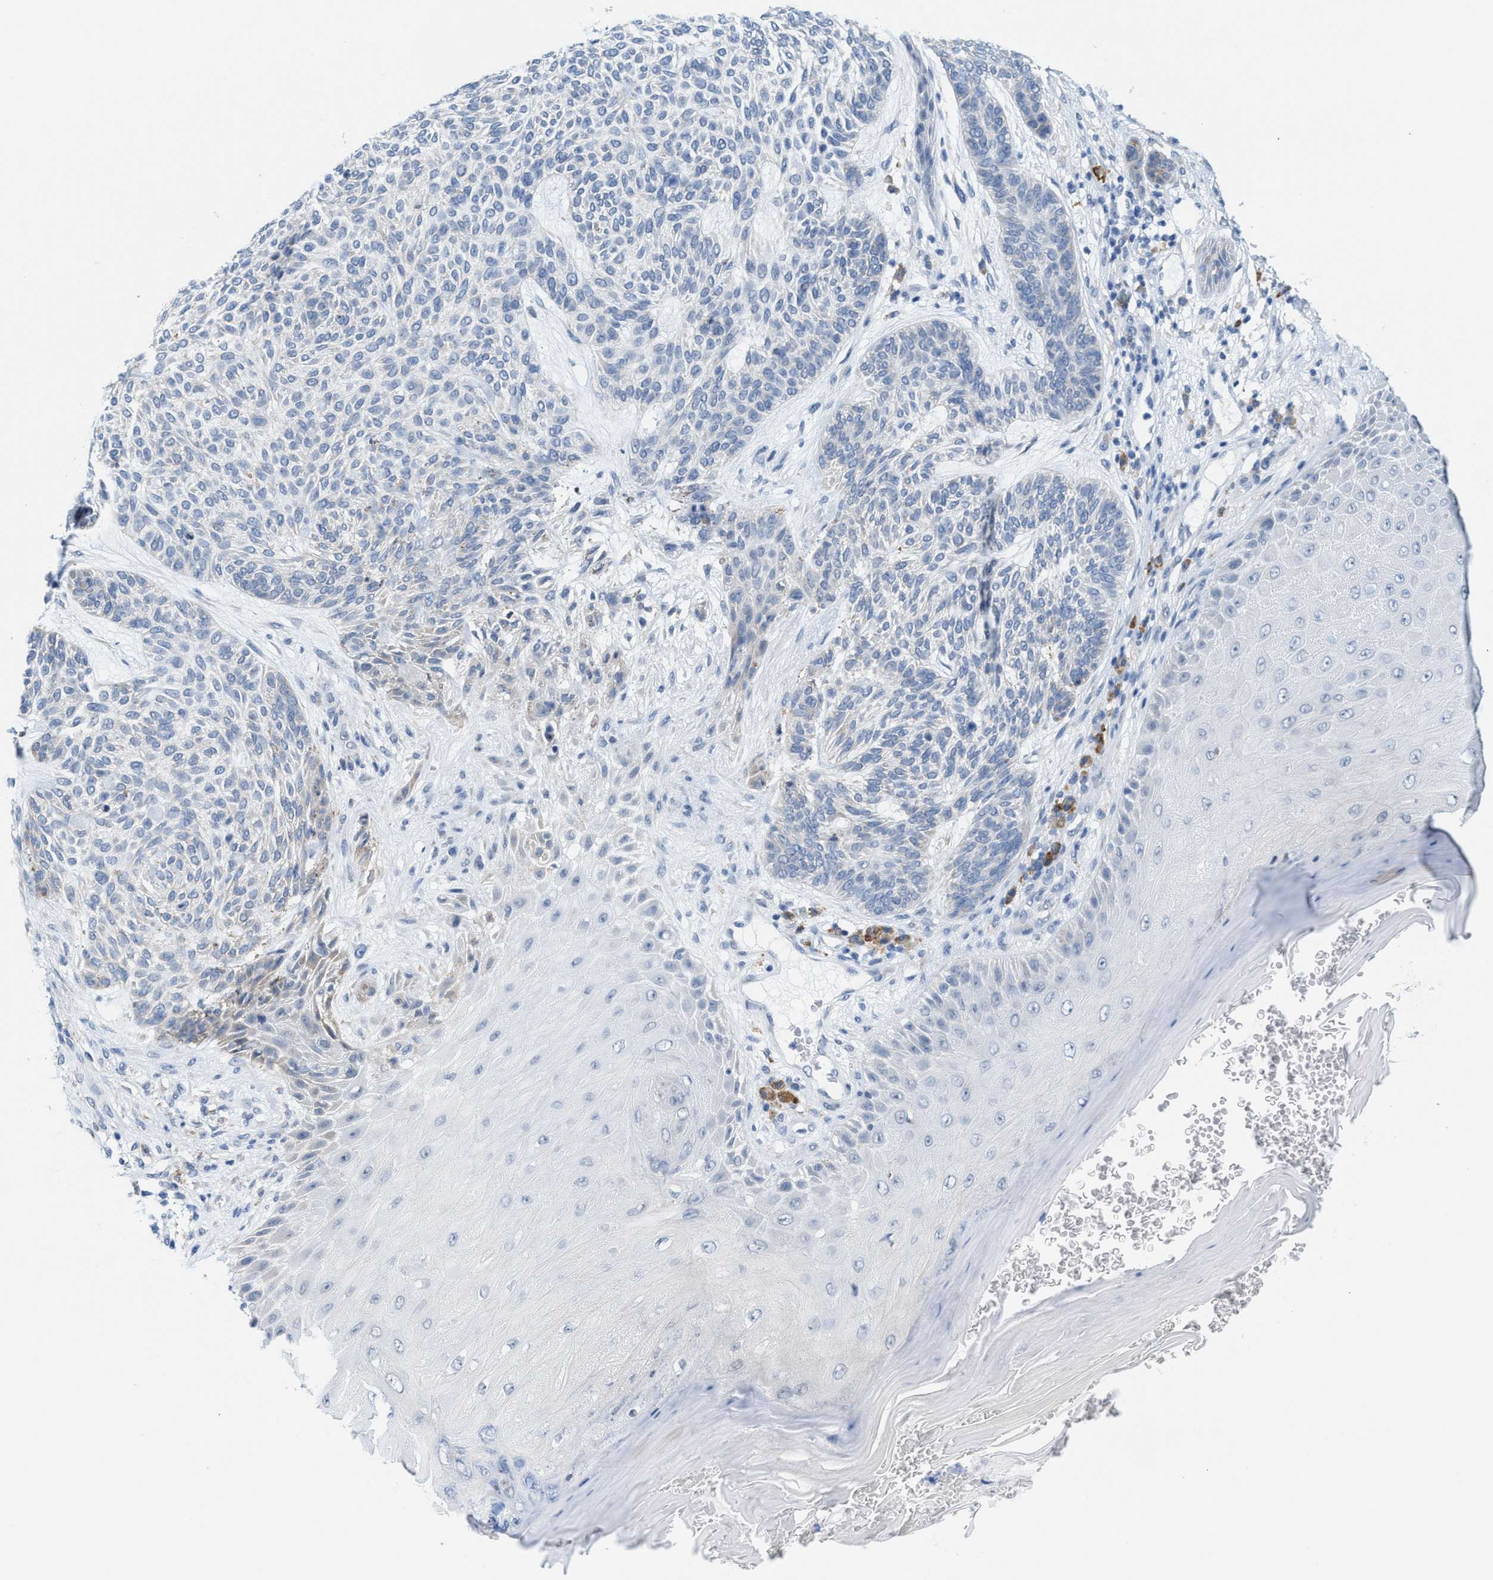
{"staining": {"intensity": "negative", "quantity": "none", "location": "none"}, "tissue": "skin cancer", "cell_type": "Tumor cells", "image_type": "cancer", "snomed": [{"axis": "morphology", "description": "Basal cell carcinoma"}, {"axis": "topography", "description": "Skin"}], "caption": "DAB immunohistochemical staining of skin cancer (basal cell carcinoma) exhibits no significant expression in tumor cells.", "gene": "KIFC3", "patient": {"sex": "male", "age": 55}}